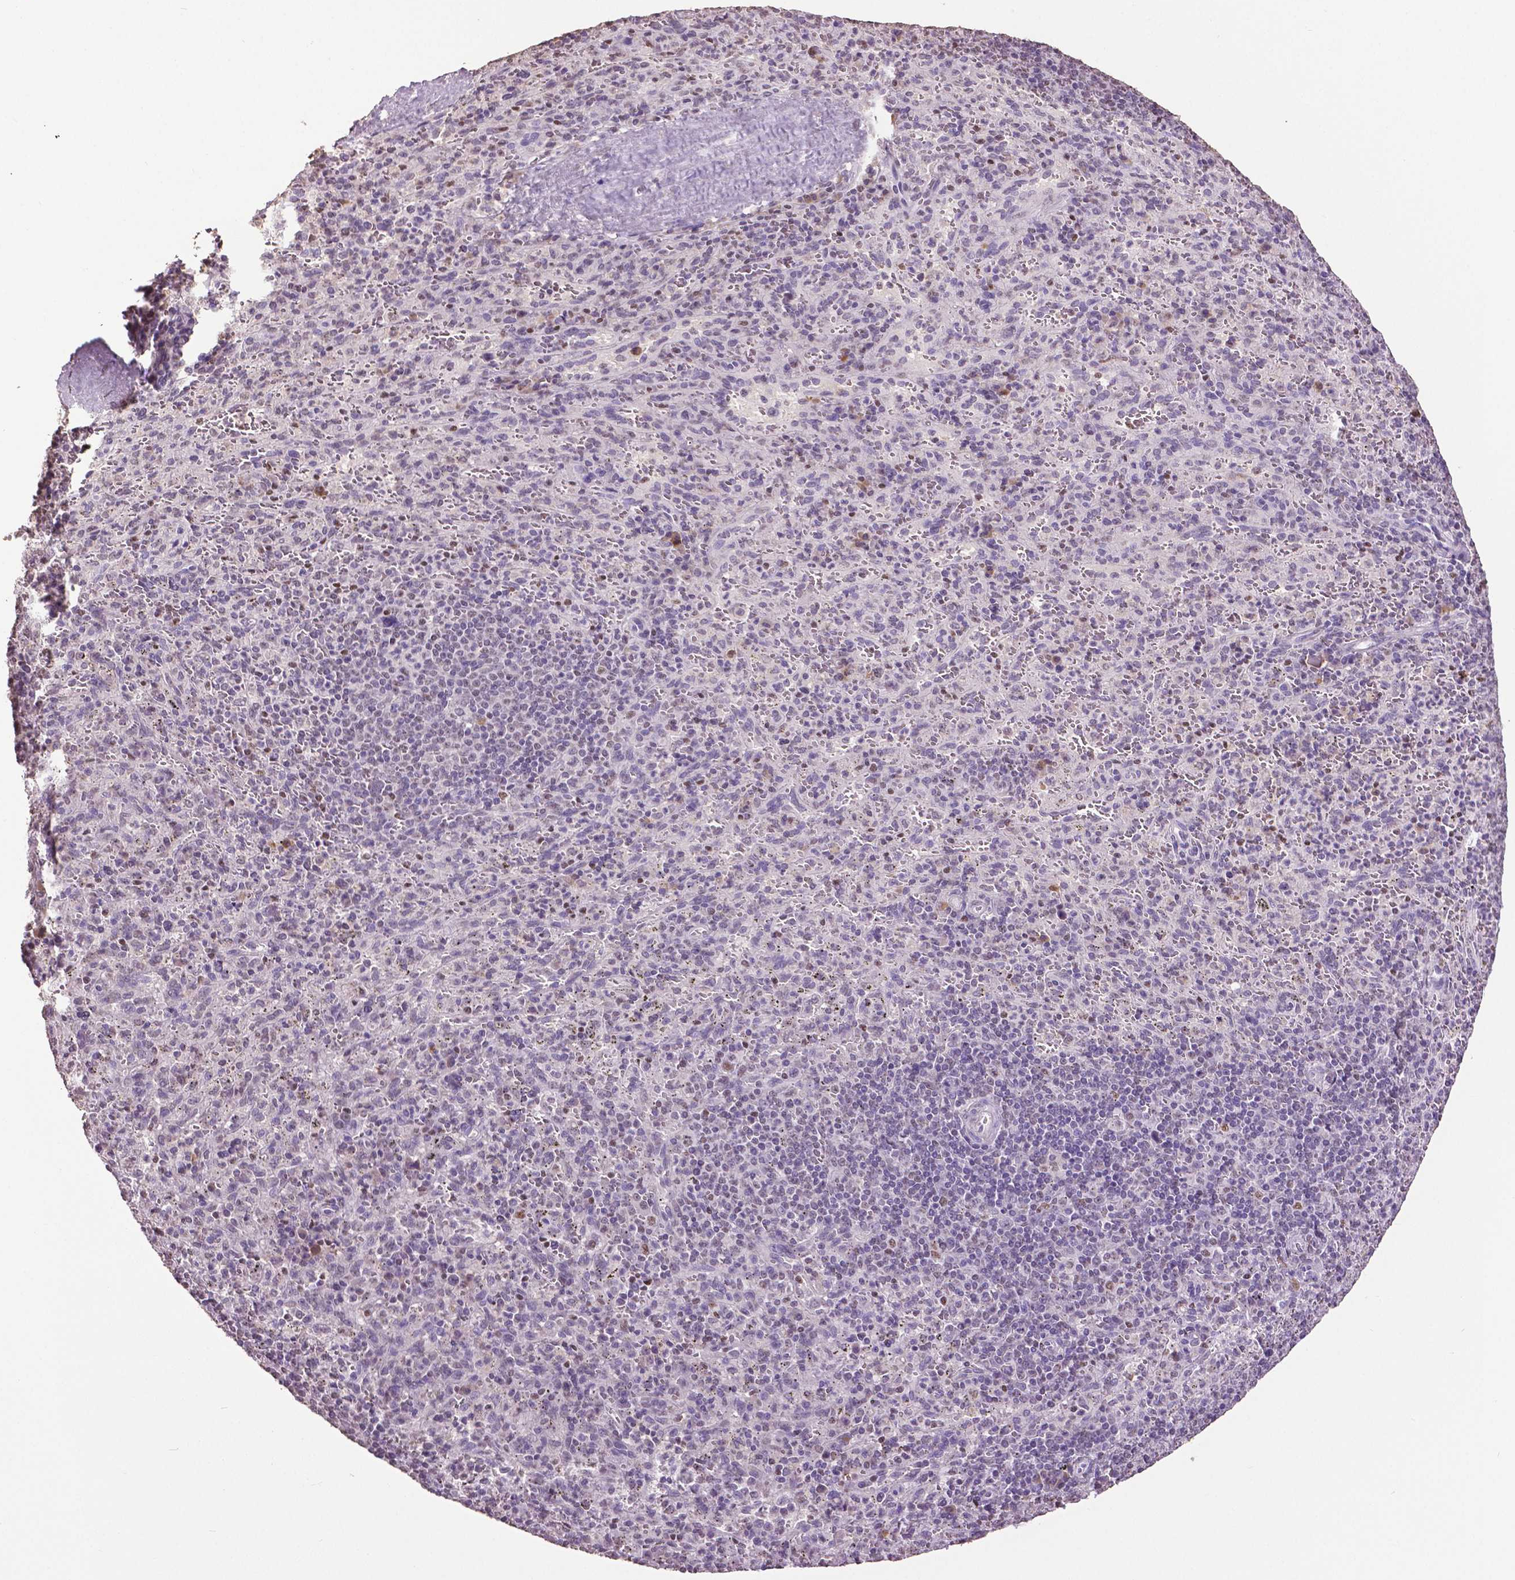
{"staining": {"intensity": "weak", "quantity": "<25%", "location": "nuclear"}, "tissue": "spleen", "cell_type": "Cells in red pulp", "image_type": "normal", "snomed": [{"axis": "morphology", "description": "Normal tissue, NOS"}, {"axis": "topography", "description": "Spleen"}], "caption": "This is an immunohistochemistry image of benign human spleen. There is no staining in cells in red pulp.", "gene": "RUNX3", "patient": {"sex": "male", "age": 57}}